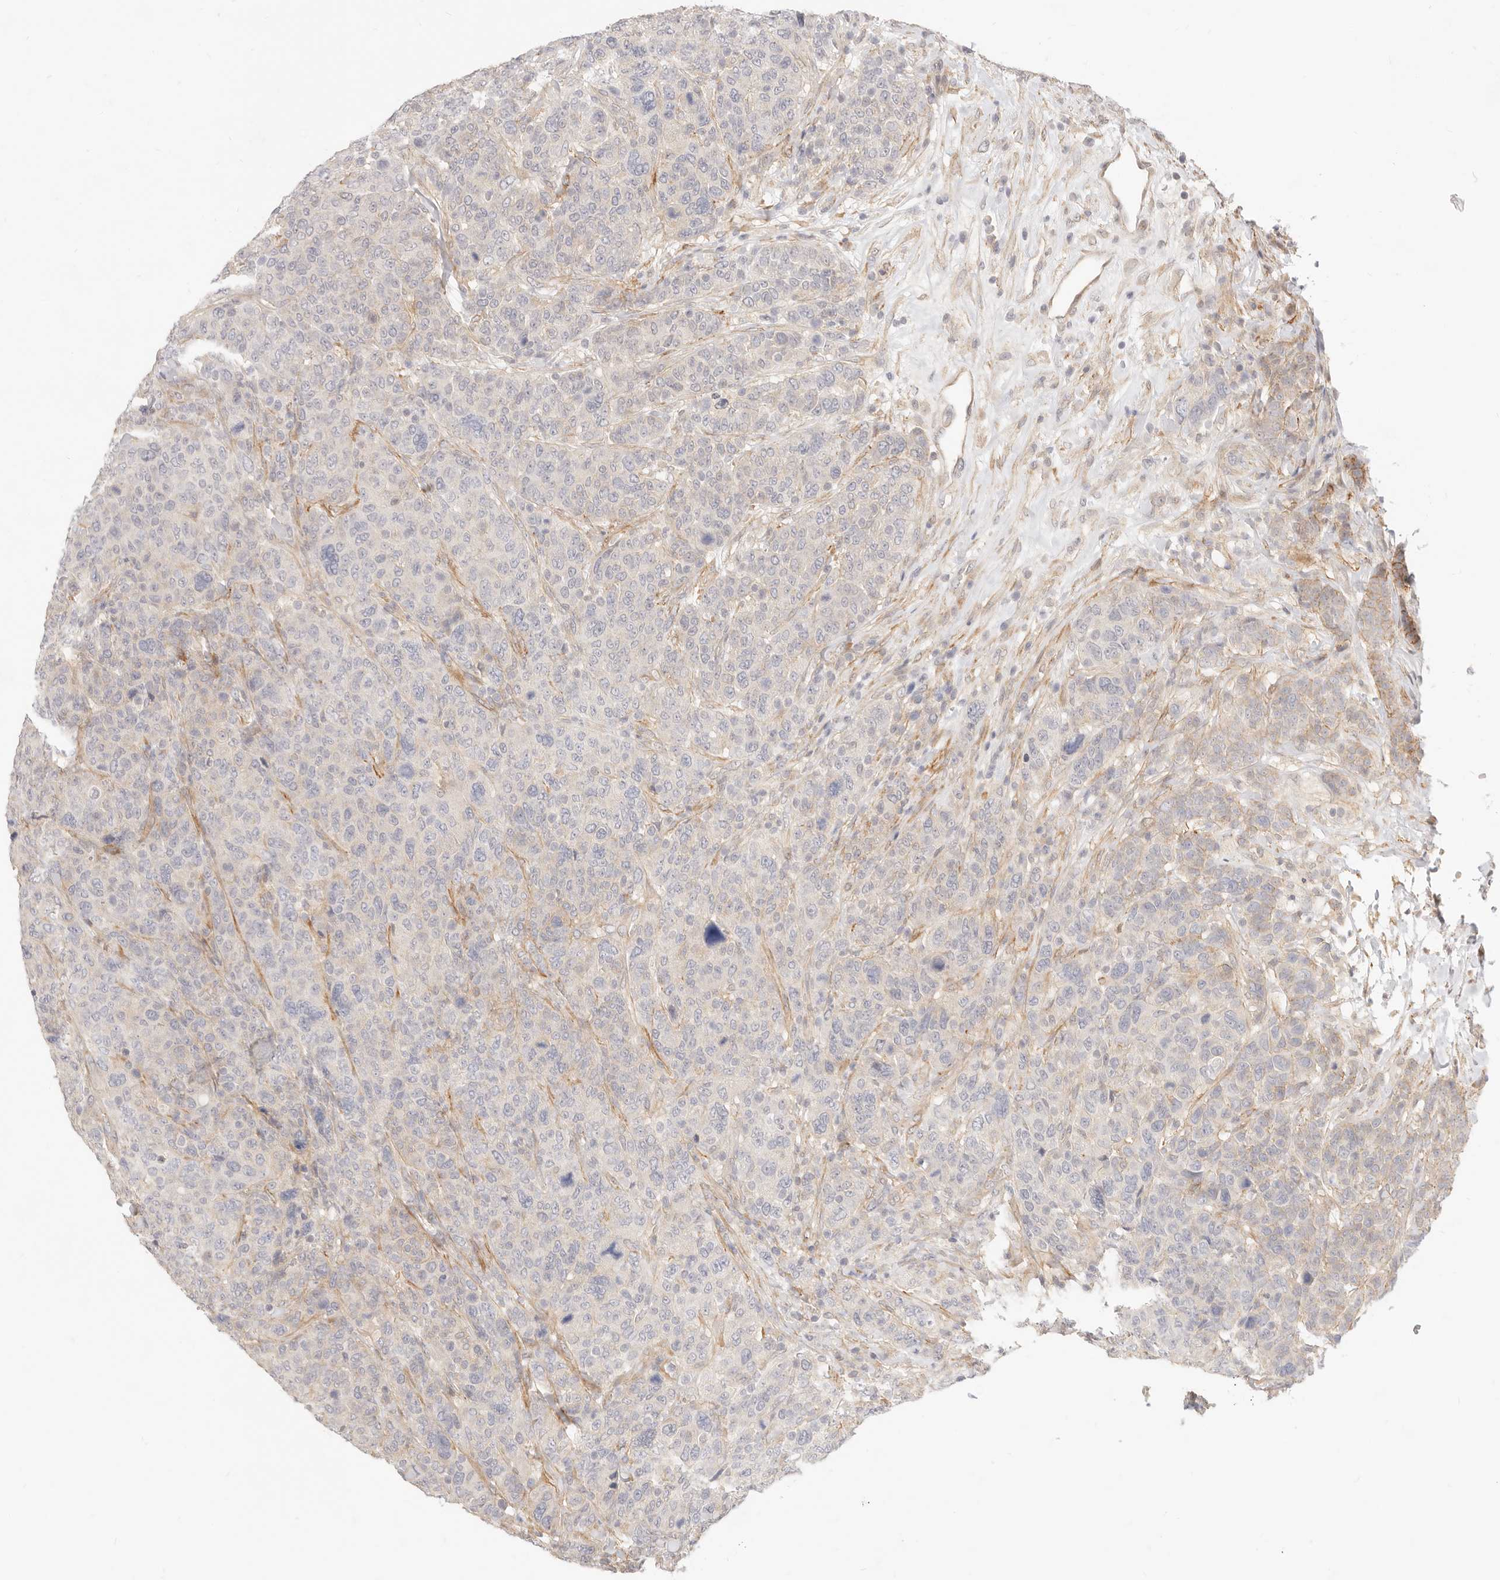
{"staining": {"intensity": "weak", "quantity": "<25%", "location": "cytoplasmic/membranous"}, "tissue": "breast cancer", "cell_type": "Tumor cells", "image_type": "cancer", "snomed": [{"axis": "morphology", "description": "Duct carcinoma"}, {"axis": "topography", "description": "Breast"}], "caption": "A histopathology image of breast intraductal carcinoma stained for a protein reveals no brown staining in tumor cells.", "gene": "UBXN10", "patient": {"sex": "female", "age": 37}}